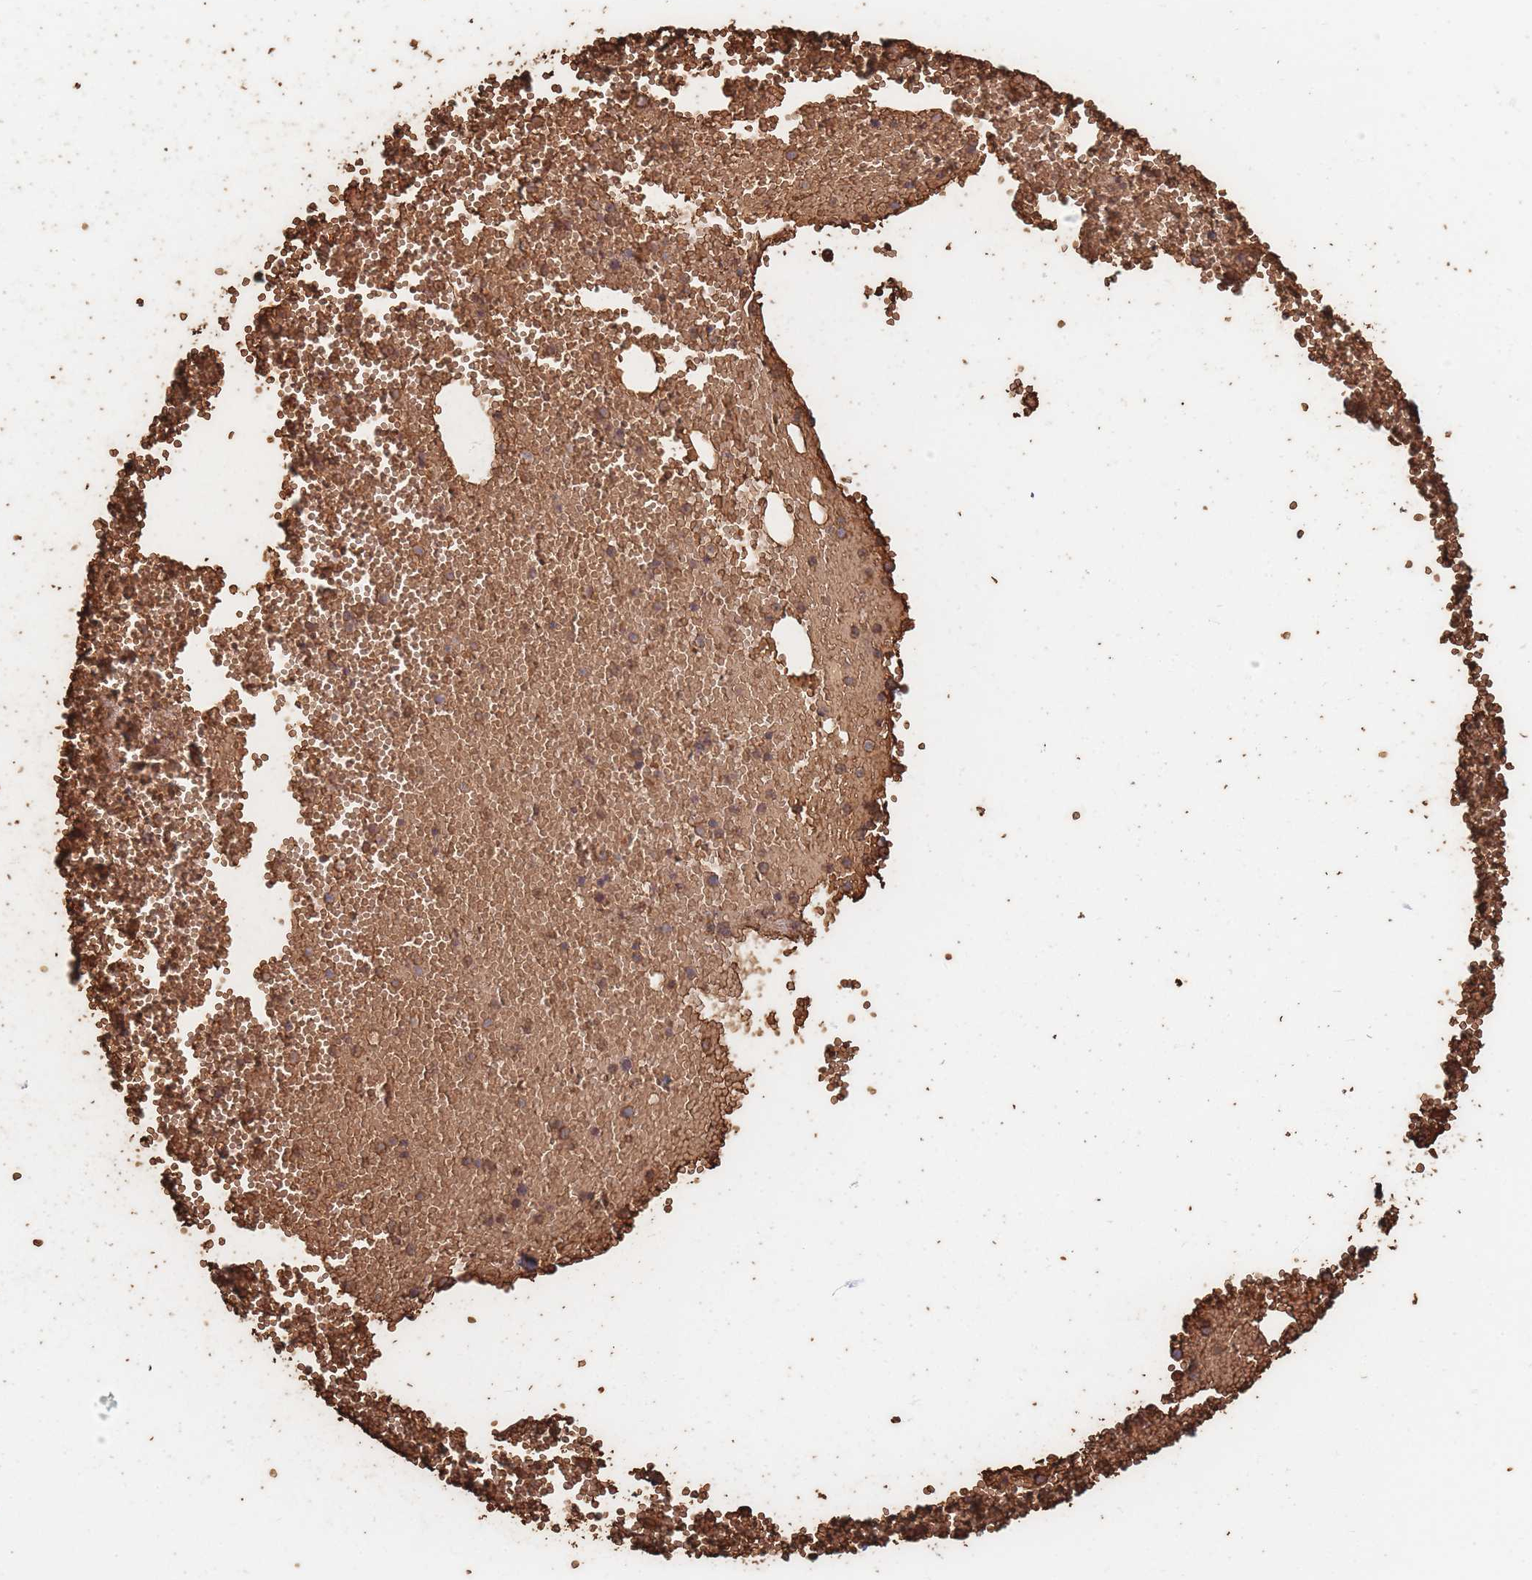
{"staining": {"intensity": "strong", "quantity": "25%-75%", "location": "cytoplasmic/membranous"}, "tissue": "bone marrow", "cell_type": "Hematopoietic cells", "image_type": "normal", "snomed": [{"axis": "morphology", "description": "Normal tissue, NOS"}, {"axis": "topography", "description": "Bone marrow"}], "caption": "Strong cytoplasmic/membranous positivity is appreciated in approximately 25%-75% of hematopoietic cells in unremarkable bone marrow.", "gene": "SLC2A6", "patient": {"sex": "female", "age": 77}}